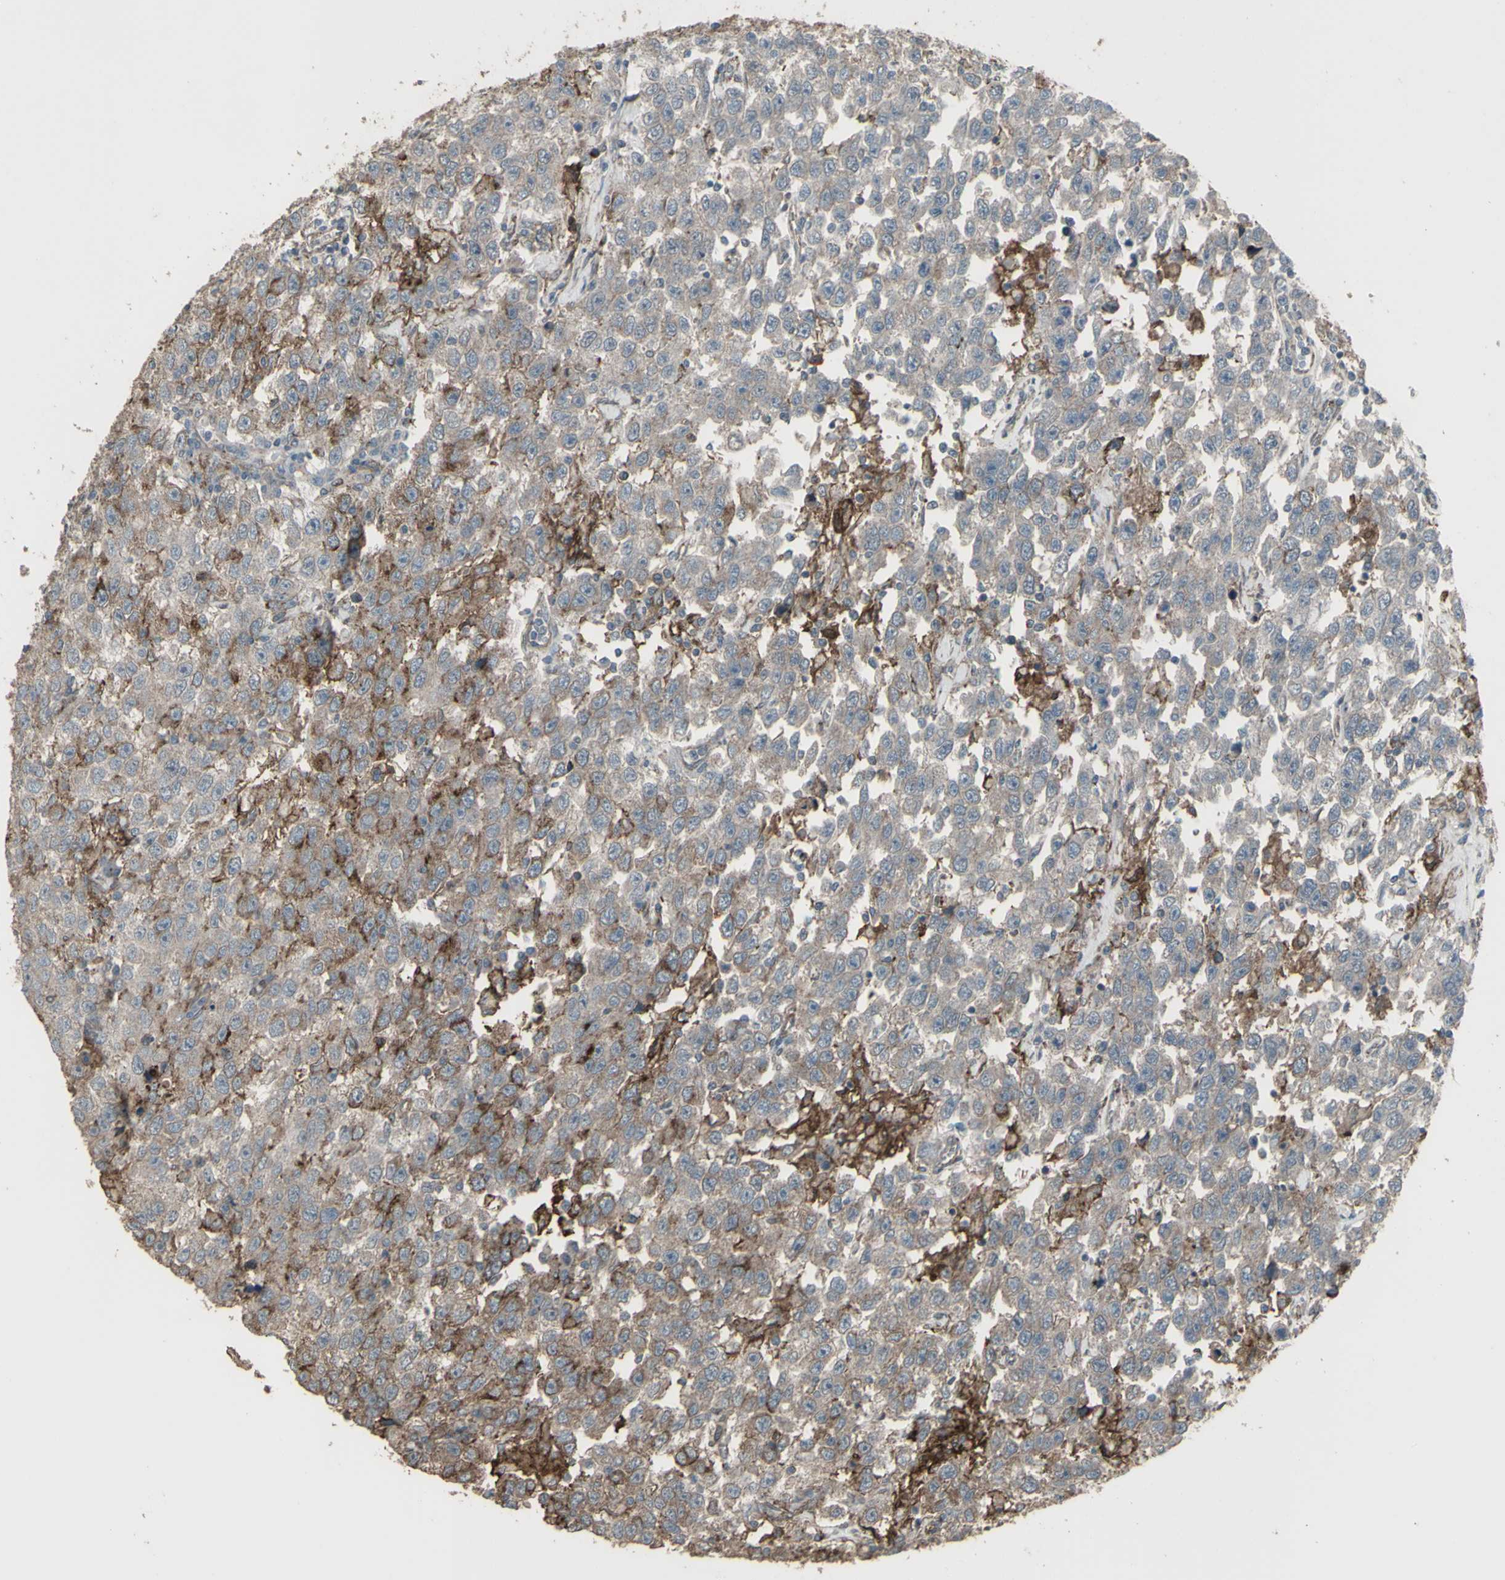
{"staining": {"intensity": "negative", "quantity": "none", "location": "none"}, "tissue": "testis cancer", "cell_type": "Tumor cells", "image_type": "cancer", "snomed": [{"axis": "morphology", "description": "Seminoma, NOS"}, {"axis": "topography", "description": "Testis"}], "caption": "DAB immunohistochemical staining of human testis cancer (seminoma) exhibits no significant expression in tumor cells. Brightfield microscopy of immunohistochemistry stained with DAB (3,3'-diaminobenzidine) (brown) and hematoxylin (blue), captured at high magnification.", "gene": "SMO", "patient": {"sex": "male", "age": 41}}